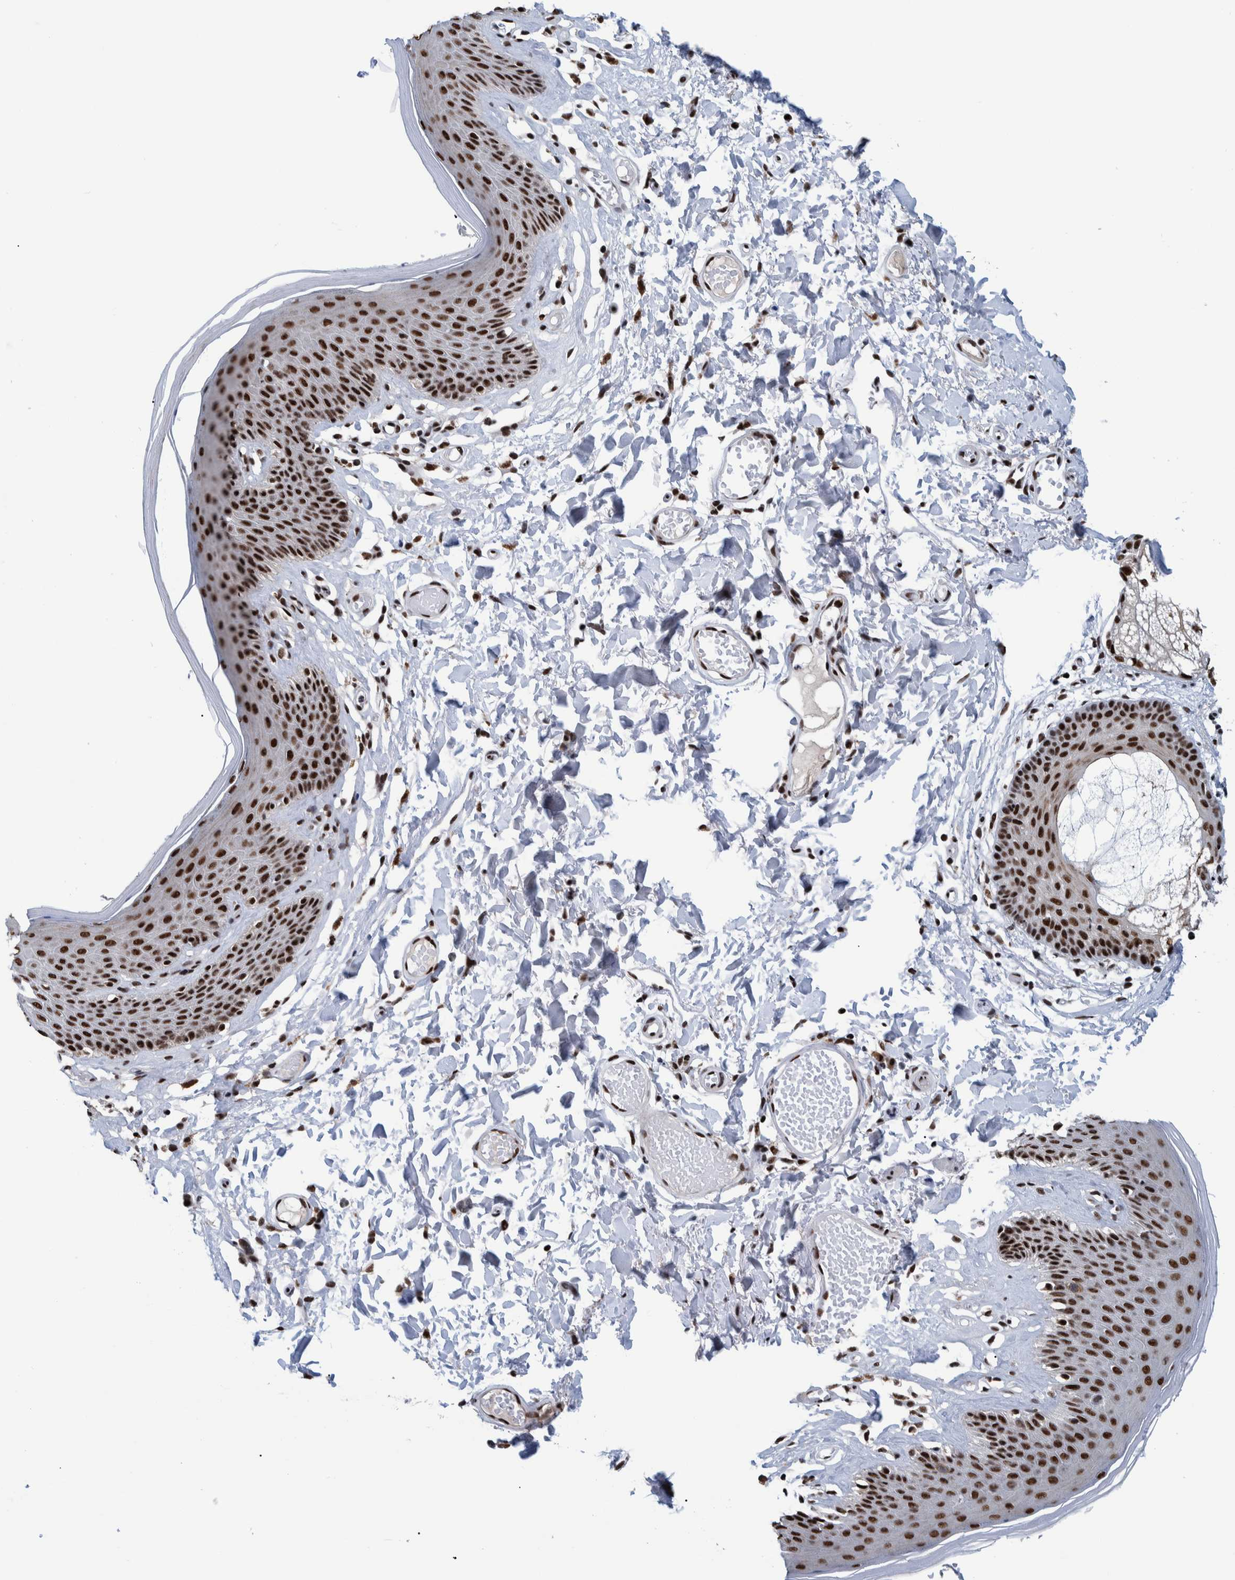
{"staining": {"intensity": "strong", "quantity": ">75%", "location": "nuclear"}, "tissue": "skin", "cell_type": "Epidermal cells", "image_type": "normal", "snomed": [{"axis": "morphology", "description": "Normal tissue, NOS"}, {"axis": "topography", "description": "Vulva"}], "caption": "Human skin stained for a protein (brown) shows strong nuclear positive positivity in about >75% of epidermal cells.", "gene": "EFTUD2", "patient": {"sex": "female", "age": 73}}